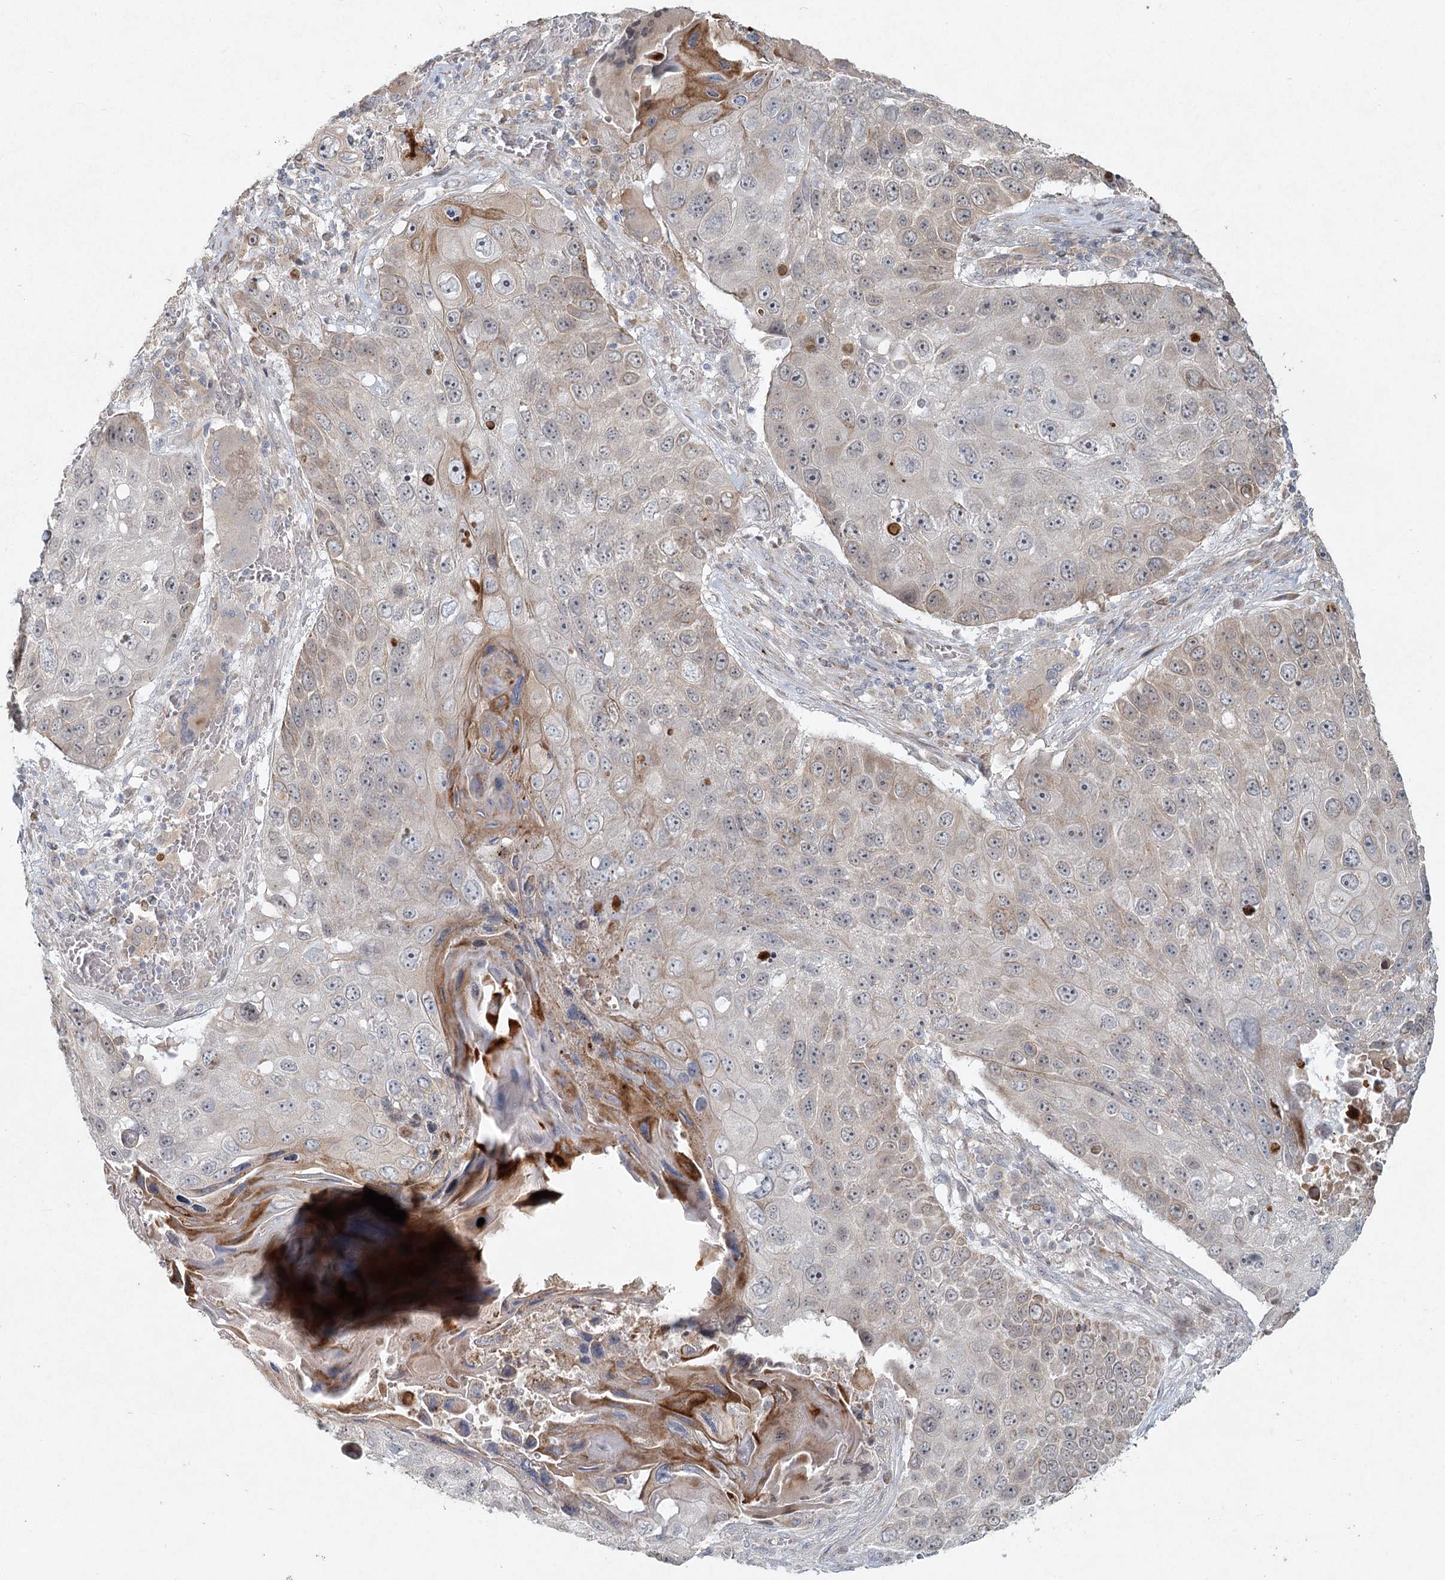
{"staining": {"intensity": "moderate", "quantity": "<25%", "location": "cytoplasmic/membranous"}, "tissue": "lung cancer", "cell_type": "Tumor cells", "image_type": "cancer", "snomed": [{"axis": "morphology", "description": "Squamous cell carcinoma, NOS"}, {"axis": "topography", "description": "Lung"}], "caption": "Lung cancer was stained to show a protein in brown. There is low levels of moderate cytoplasmic/membranous staining in approximately <25% of tumor cells.", "gene": "LRP2BP", "patient": {"sex": "male", "age": 61}}